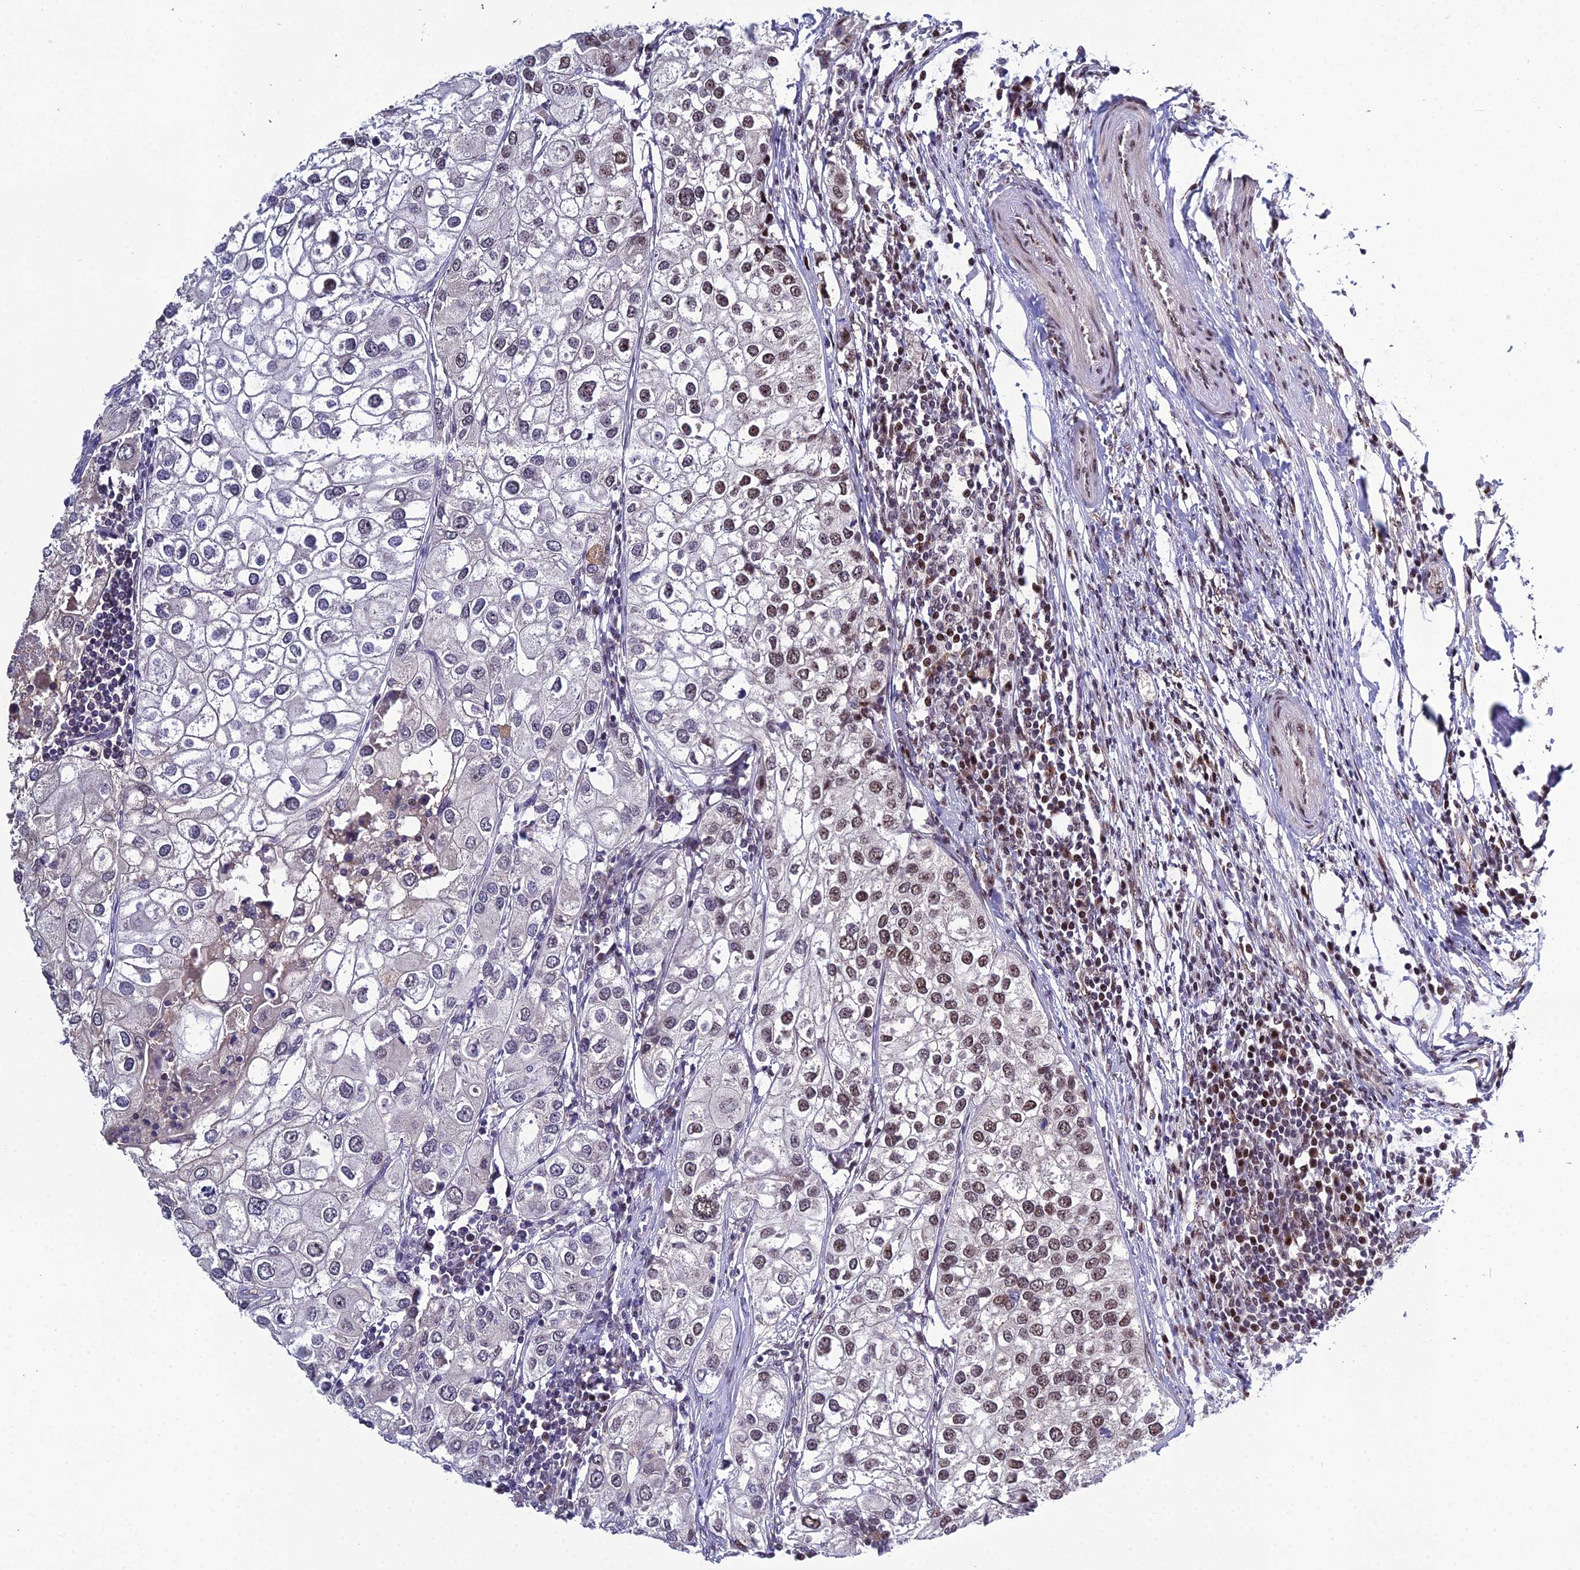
{"staining": {"intensity": "moderate", "quantity": "<25%", "location": "nuclear"}, "tissue": "urothelial cancer", "cell_type": "Tumor cells", "image_type": "cancer", "snomed": [{"axis": "morphology", "description": "Urothelial carcinoma, High grade"}, {"axis": "topography", "description": "Urinary bladder"}], "caption": "Protein expression analysis of human urothelial carcinoma (high-grade) reveals moderate nuclear positivity in approximately <25% of tumor cells.", "gene": "ARL2", "patient": {"sex": "male", "age": 64}}